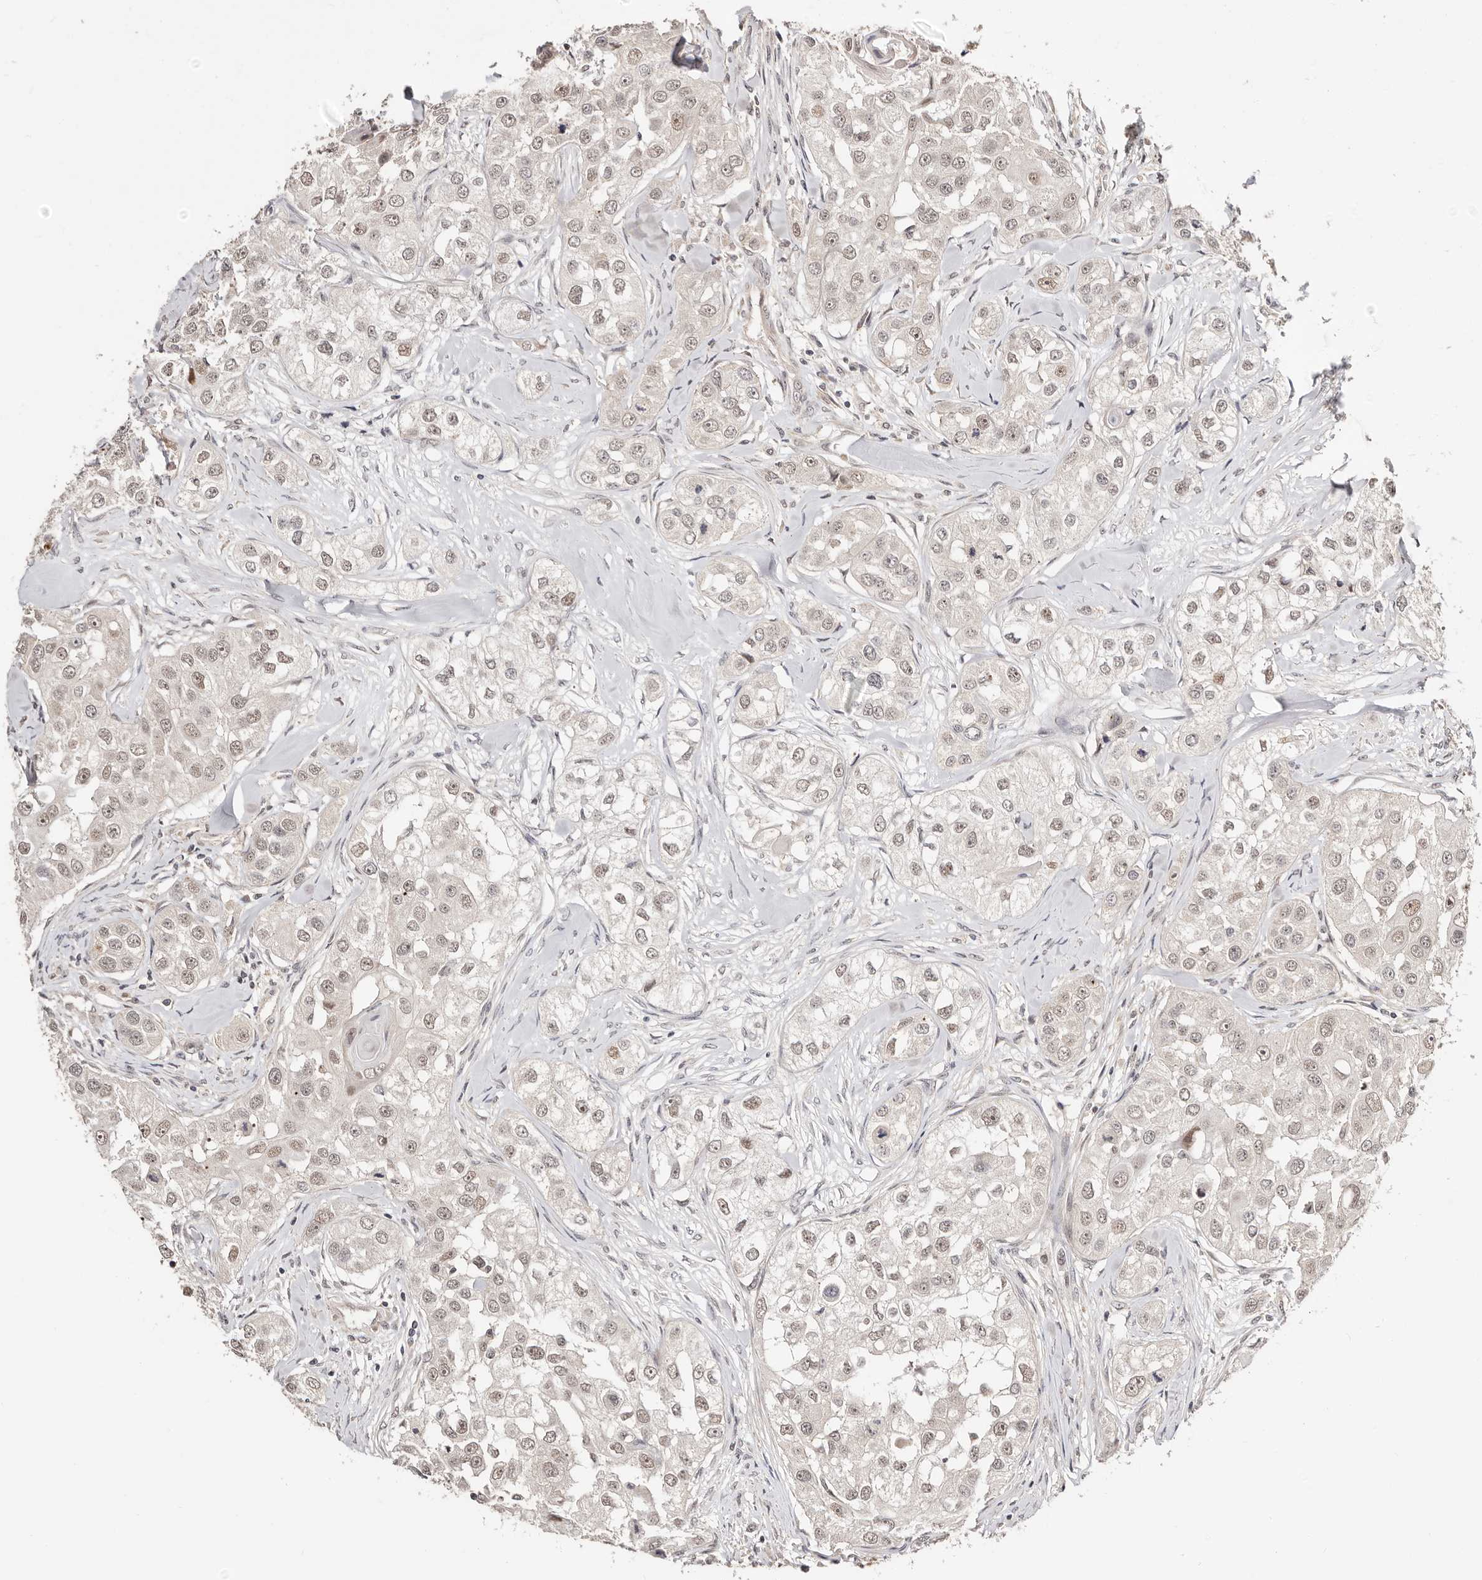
{"staining": {"intensity": "weak", "quantity": "25%-75%", "location": "nuclear"}, "tissue": "head and neck cancer", "cell_type": "Tumor cells", "image_type": "cancer", "snomed": [{"axis": "morphology", "description": "Normal tissue, NOS"}, {"axis": "morphology", "description": "Squamous cell carcinoma, NOS"}, {"axis": "topography", "description": "Skeletal muscle"}, {"axis": "topography", "description": "Head-Neck"}], "caption": "Protein analysis of head and neck cancer (squamous cell carcinoma) tissue displays weak nuclear staining in about 25%-75% of tumor cells. The protein is stained brown, and the nuclei are stained in blue (DAB (3,3'-diaminobenzidine) IHC with brightfield microscopy, high magnification).", "gene": "CTNNBL1", "patient": {"sex": "male", "age": 51}}